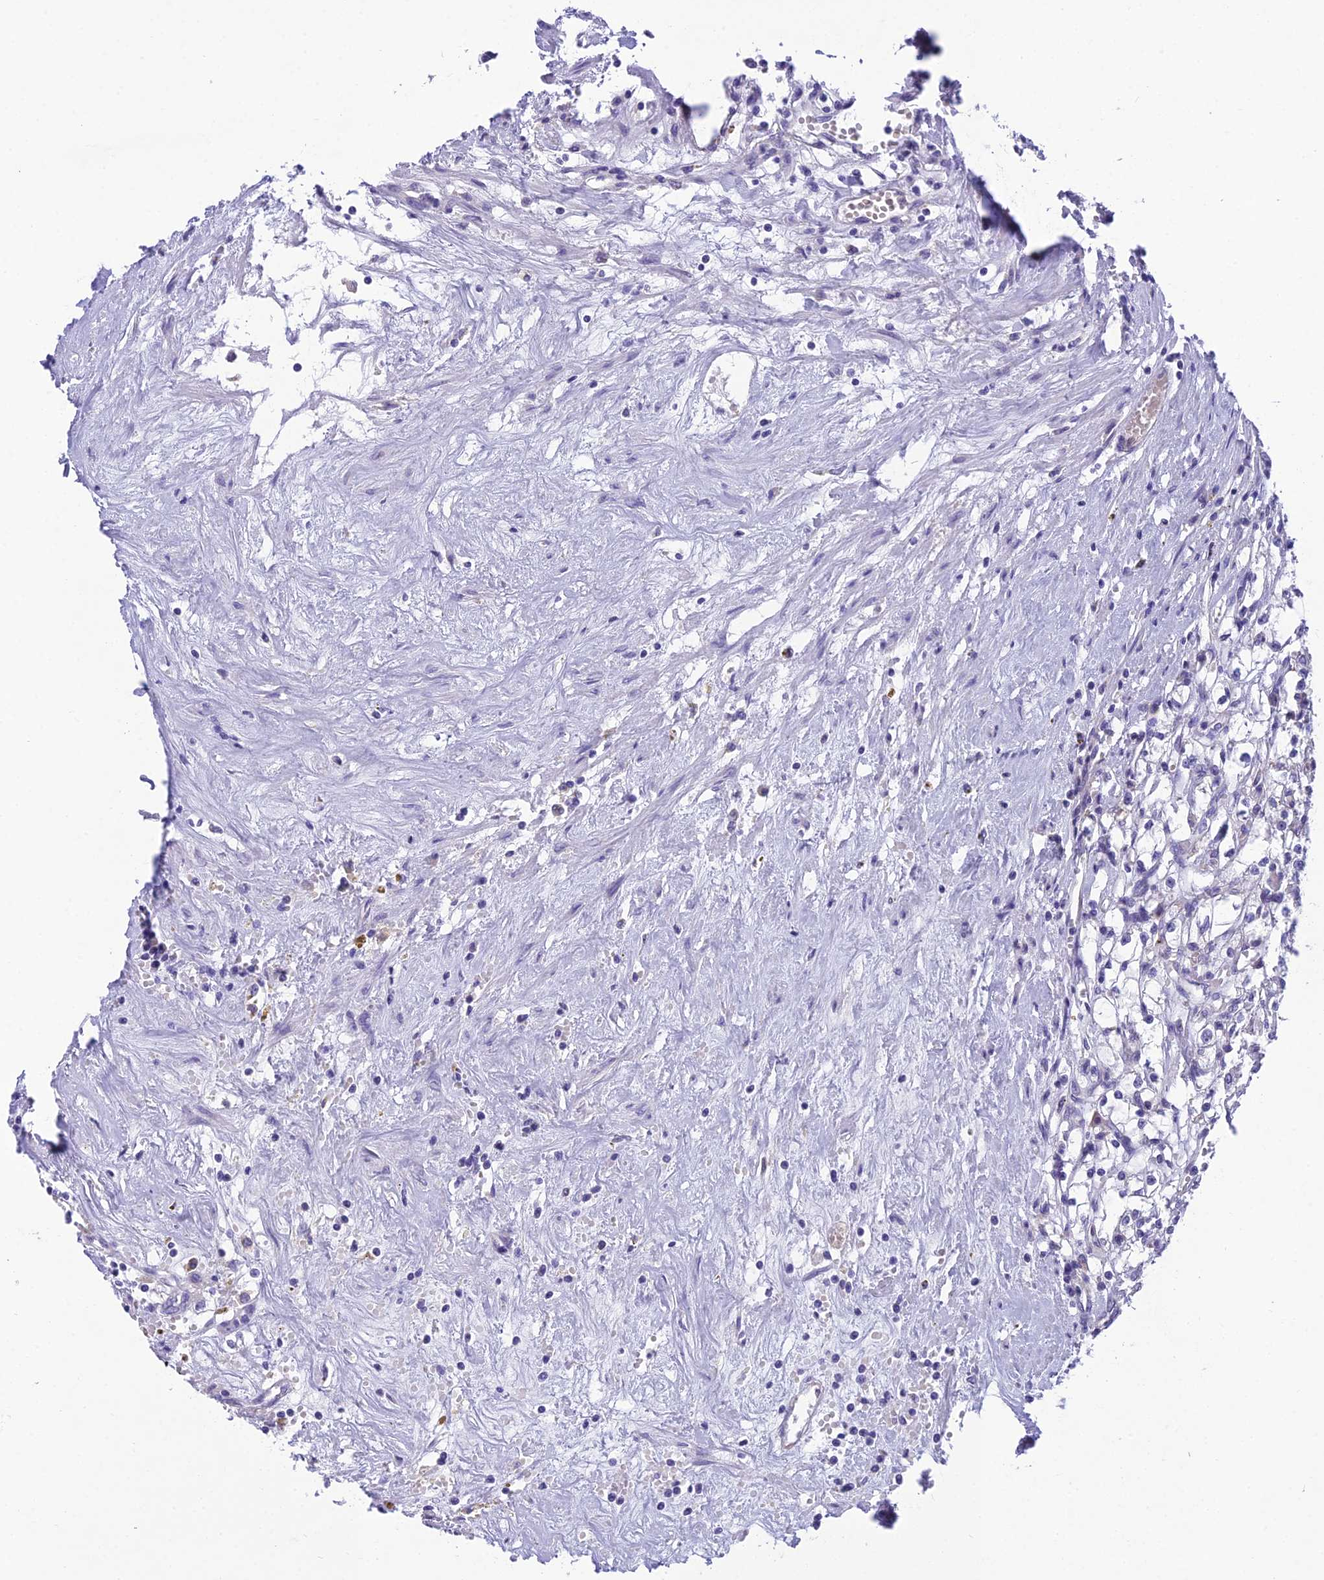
{"staining": {"intensity": "negative", "quantity": "none", "location": "none"}, "tissue": "renal cancer", "cell_type": "Tumor cells", "image_type": "cancer", "snomed": [{"axis": "morphology", "description": "Adenocarcinoma, NOS"}, {"axis": "topography", "description": "Kidney"}], "caption": "Immunohistochemistry photomicrograph of adenocarcinoma (renal) stained for a protein (brown), which demonstrates no positivity in tumor cells.", "gene": "MIIP", "patient": {"sex": "male", "age": 56}}